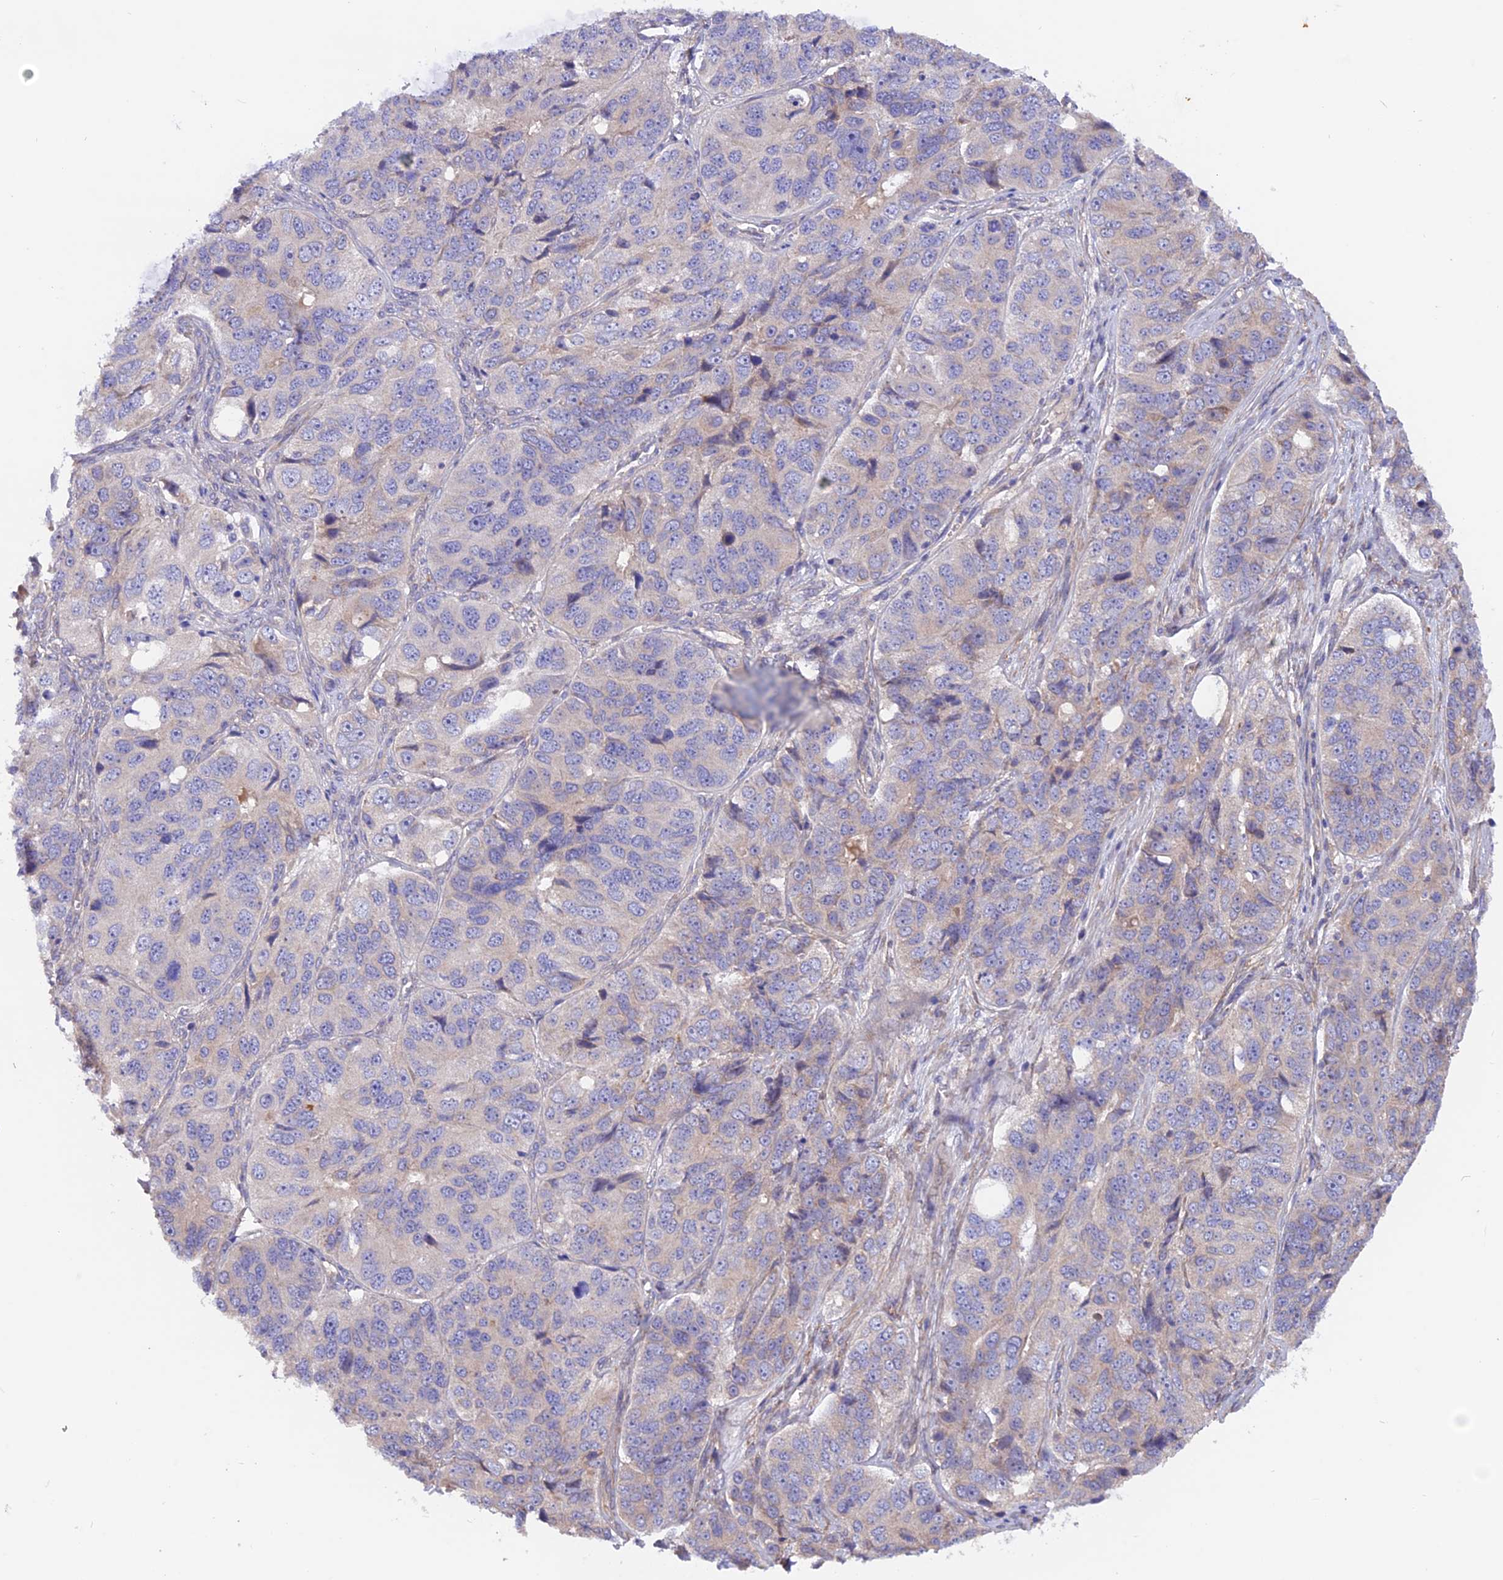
{"staining": {"intensity": "negative", "quantity": "none", "location": "none"}, "tissue": "ovarian cancer", "cell_type": "Tumor cells", "image_type": "cancer", "snomed": [{"axis": "morphology", "description": "Carcinoma, endometroid"}, {"axis": "topography", "description": "Ovary"}], "caption": "Tumor cells are negative for protein expression in human ovarian endometroid carcinoma.", "gene": "HYCC1", "patient": {"sex": "female", "age": 51}}